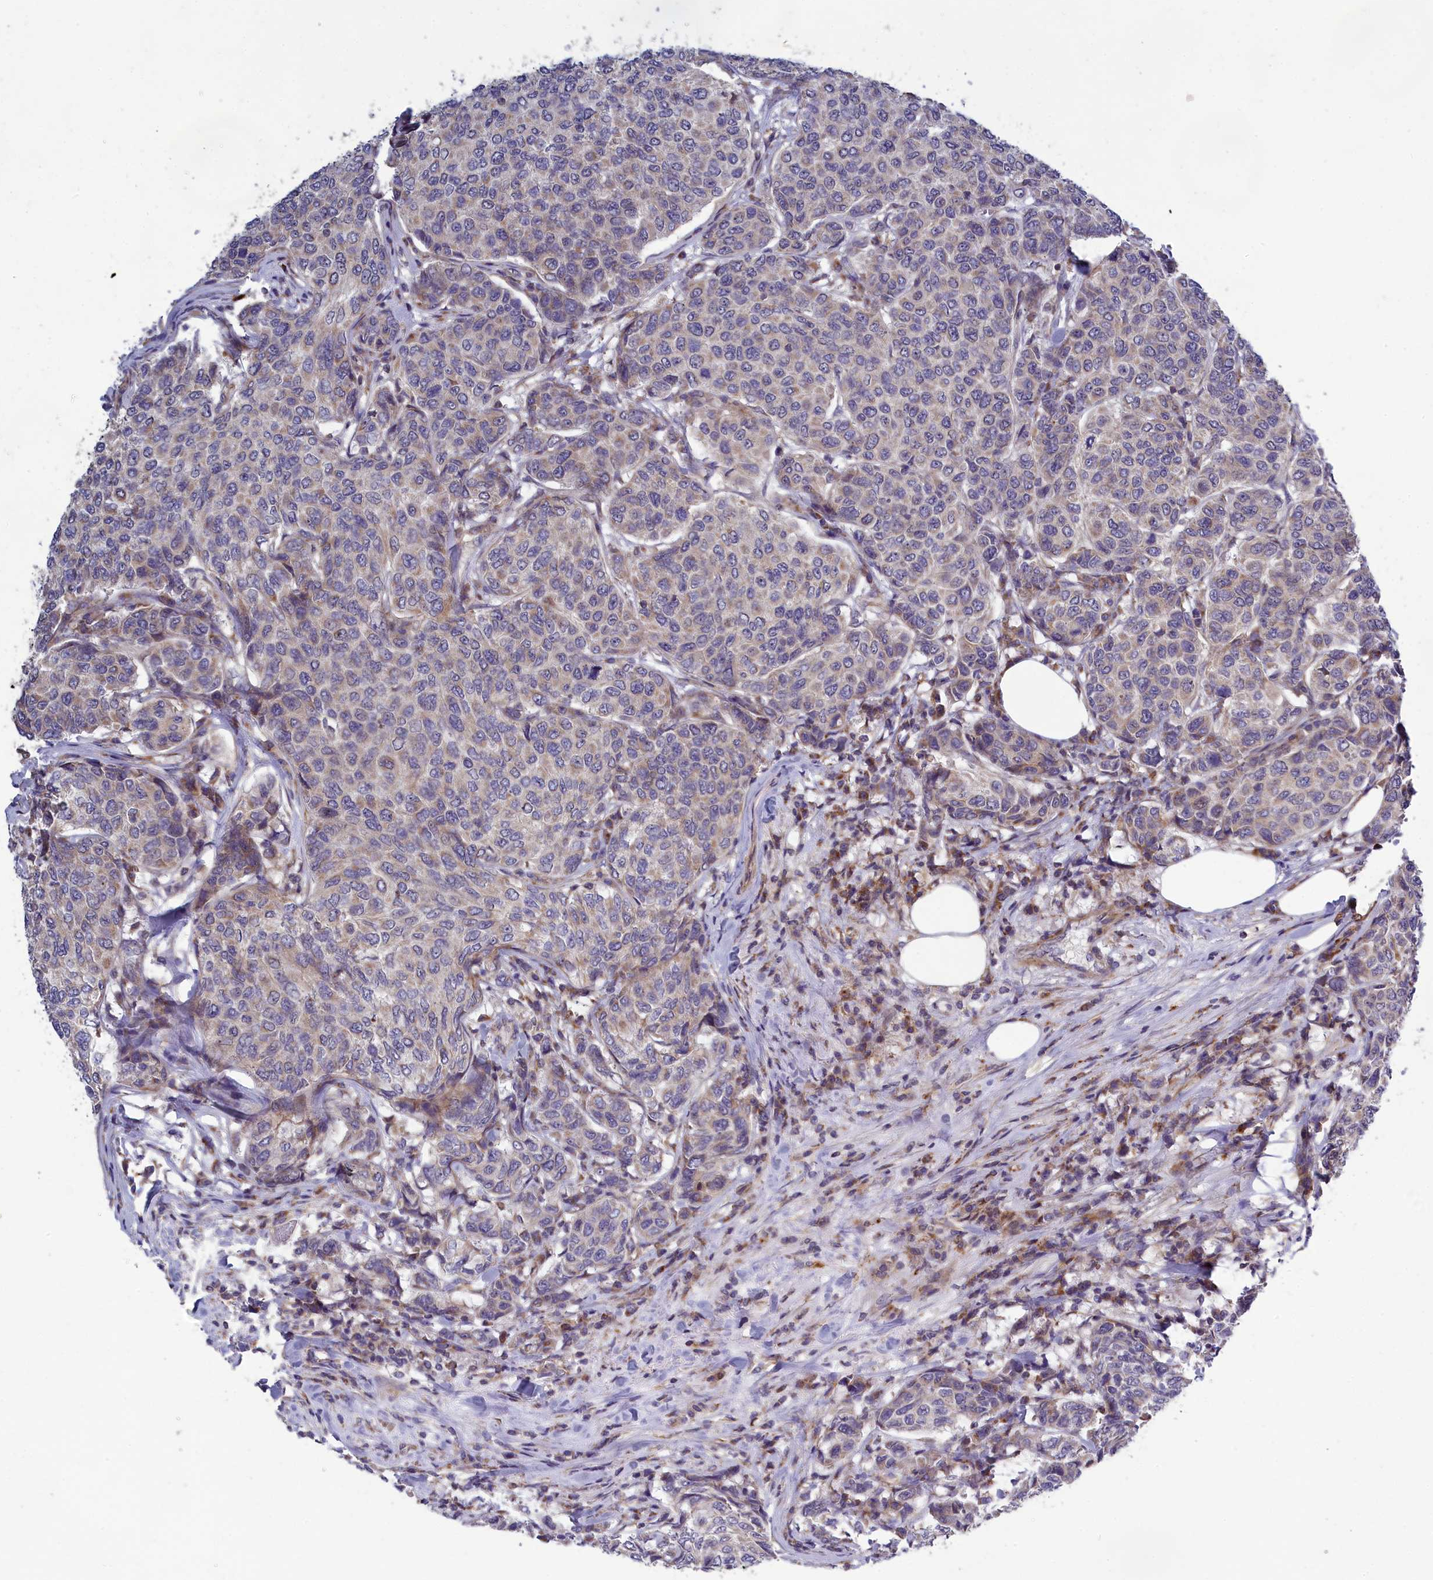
{"staining": {"intensity": "negative", "quantity": "none", "location": "none"}, "tissue": "breast cancer", "cell_type": "Tumor cells", "image_type": "cancer", "snomed": [{"axis": "morphology", "description": "Duct carcinoma"}, {"axis": "topography", "description": "Breast"}], "caption": "DAB immunohistochemical staining of human breast invasive ductal carcinoma shows no significant staining in tumor cells.", "gene": "BLTP2", "patient": {"sex": "female", "age": 55}}